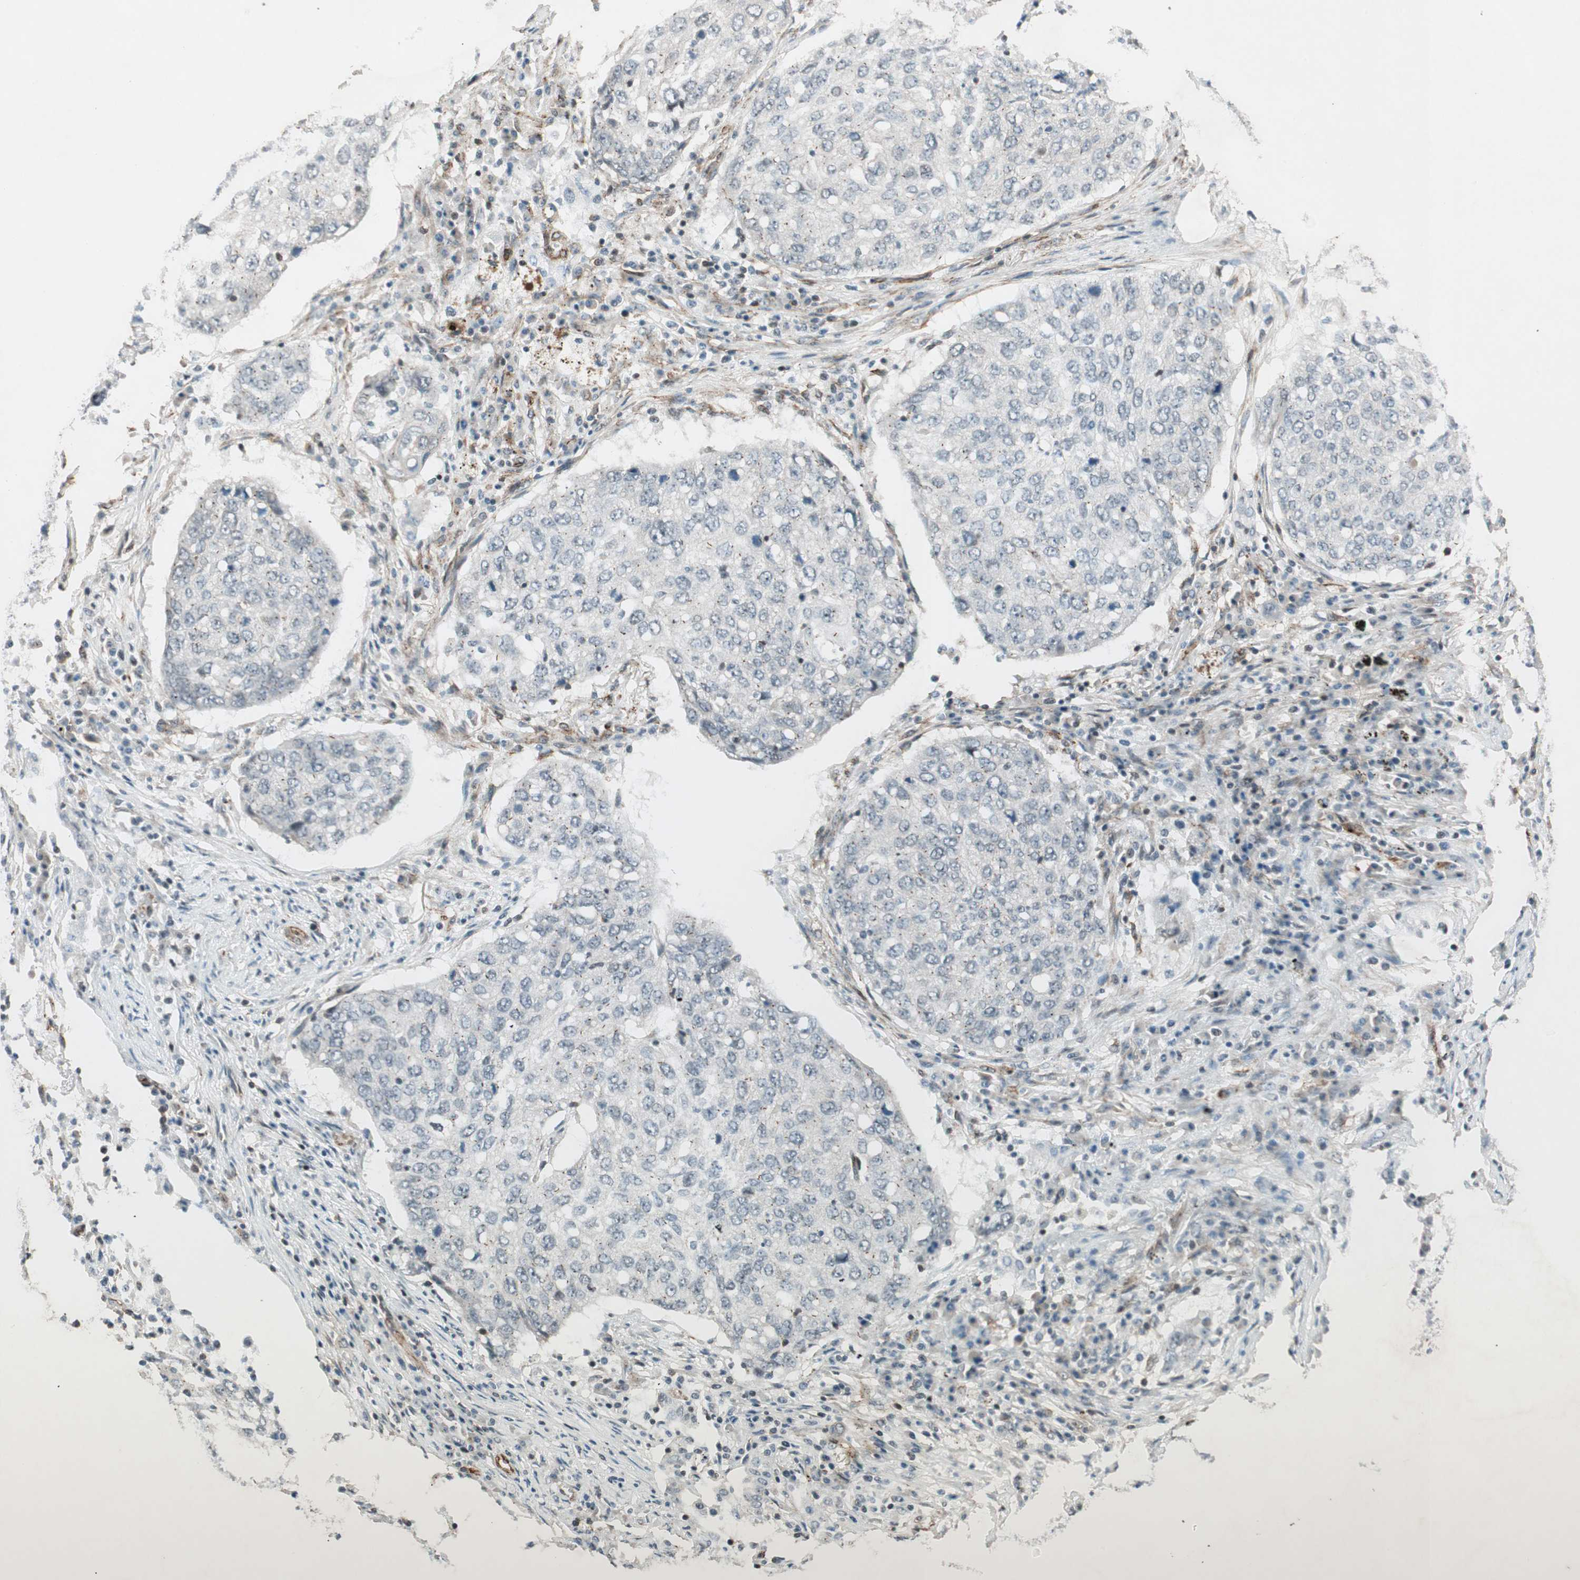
{"staining": {"intensity": "negative", "quantity": "none", "location": "none"}, "tissue": "lung cancer", "cell_type": "Tumor cells", "image_type": "cancer", "snomed": [{"axis": "morphology", "description": "Squamous cell carcinoma, NOS"}, {"axis": "topography", "description": "Lung"}], "caption": "A micrograph of lung squamous cell carcinoma stained for a protein reveals no brown staining in tumor cells.", "gene": "CDK19", "patient": {"sex": "female", "age": 63}}